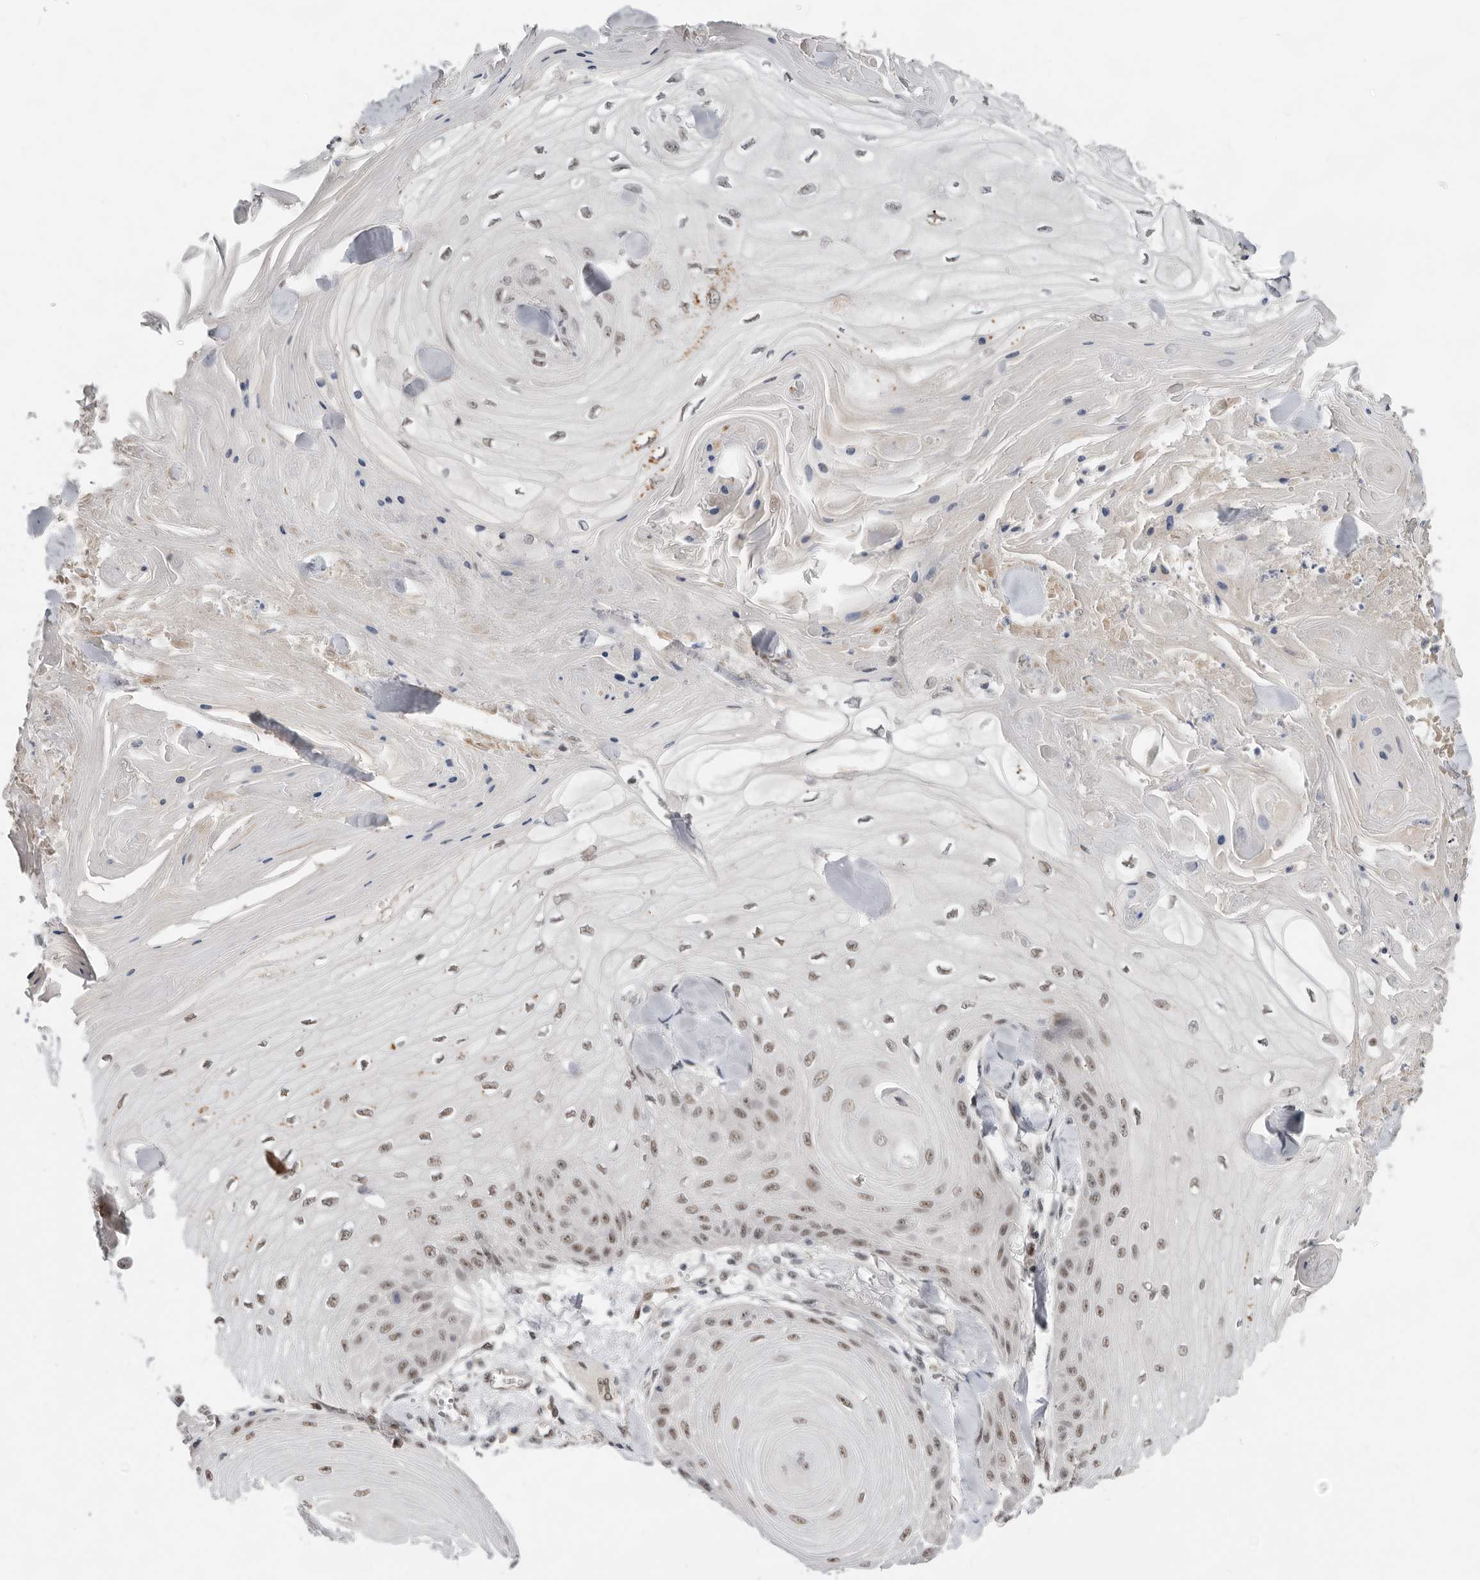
{"staining": {"intensity": "weak", "quantity": "25%-75%", "location": "nuclear"}, "tissue": "skin cancer", "cell_type": "Tumor cells", "image_type": "cancer", "snomed": [{"axis": "morphology", "description": "Squamous cell carcinoma, NOS"}, {"axis": "topography", "description": "Skin"}], "caption": "An IHC image of neoplastic tissue is shown. Protein staining in brown shows weak nuclear positivity in skin cancer (squamous cell carcinoma) within tumor cells. The protein is stained brown, and the nuclei are stained in blue (DAB IHC with brightfield microscopy, high magnification).", "gene": "BRCA2", "patient": {"sex": "male", "age": 74}}